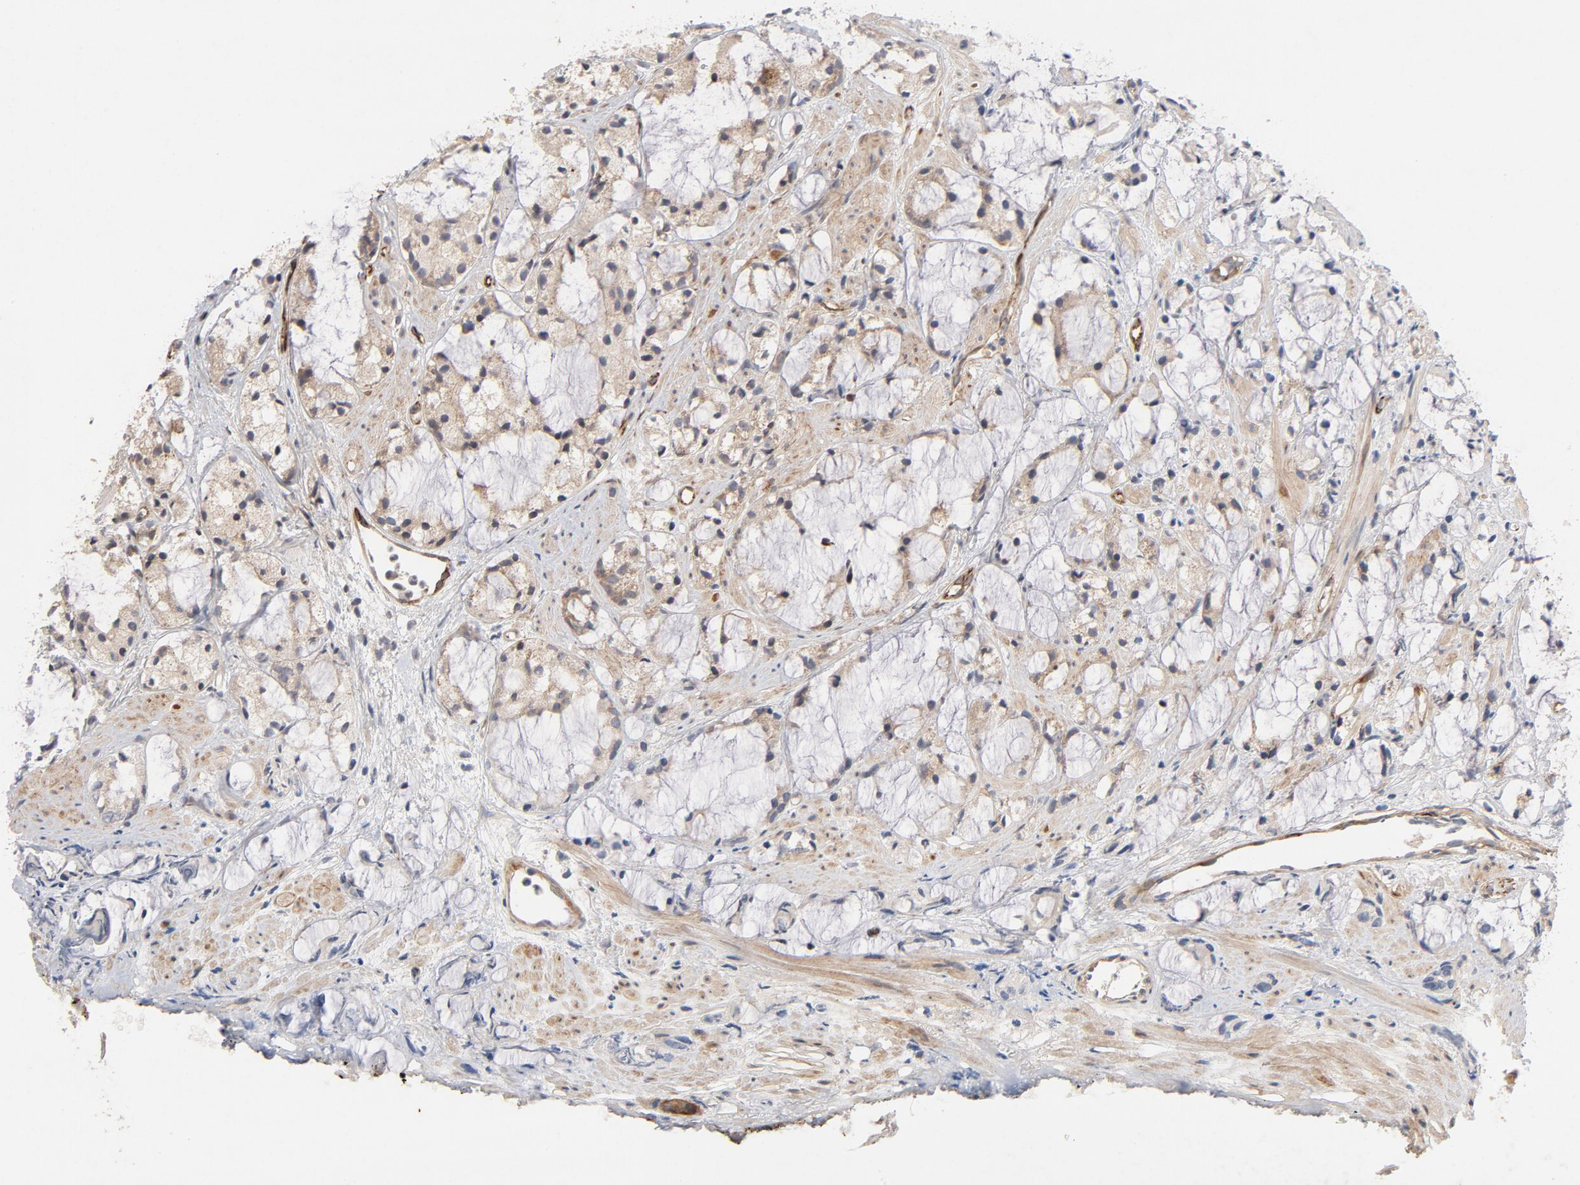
{"staining": {"intensity": "weak", "quantity": ">75%", "location": "cytoplasmic/membranous"}, "tissue": "prostate cancer", "cell_type": "Tumor cells", "image_type": "cancer", "snomed": [{"axis": "morphology", "description": "Adenocarcinoma, High grade"}, {"axis": "topography", "description": "Prostate"}], "caption": "Human prostate cancer stained with a brown dye displays weak cytoplasmic/membranous positive staining in approximately >75% of tumor cells.", "gene": "DNAAF2", "patient": {"sex": "male", "age": 85}}